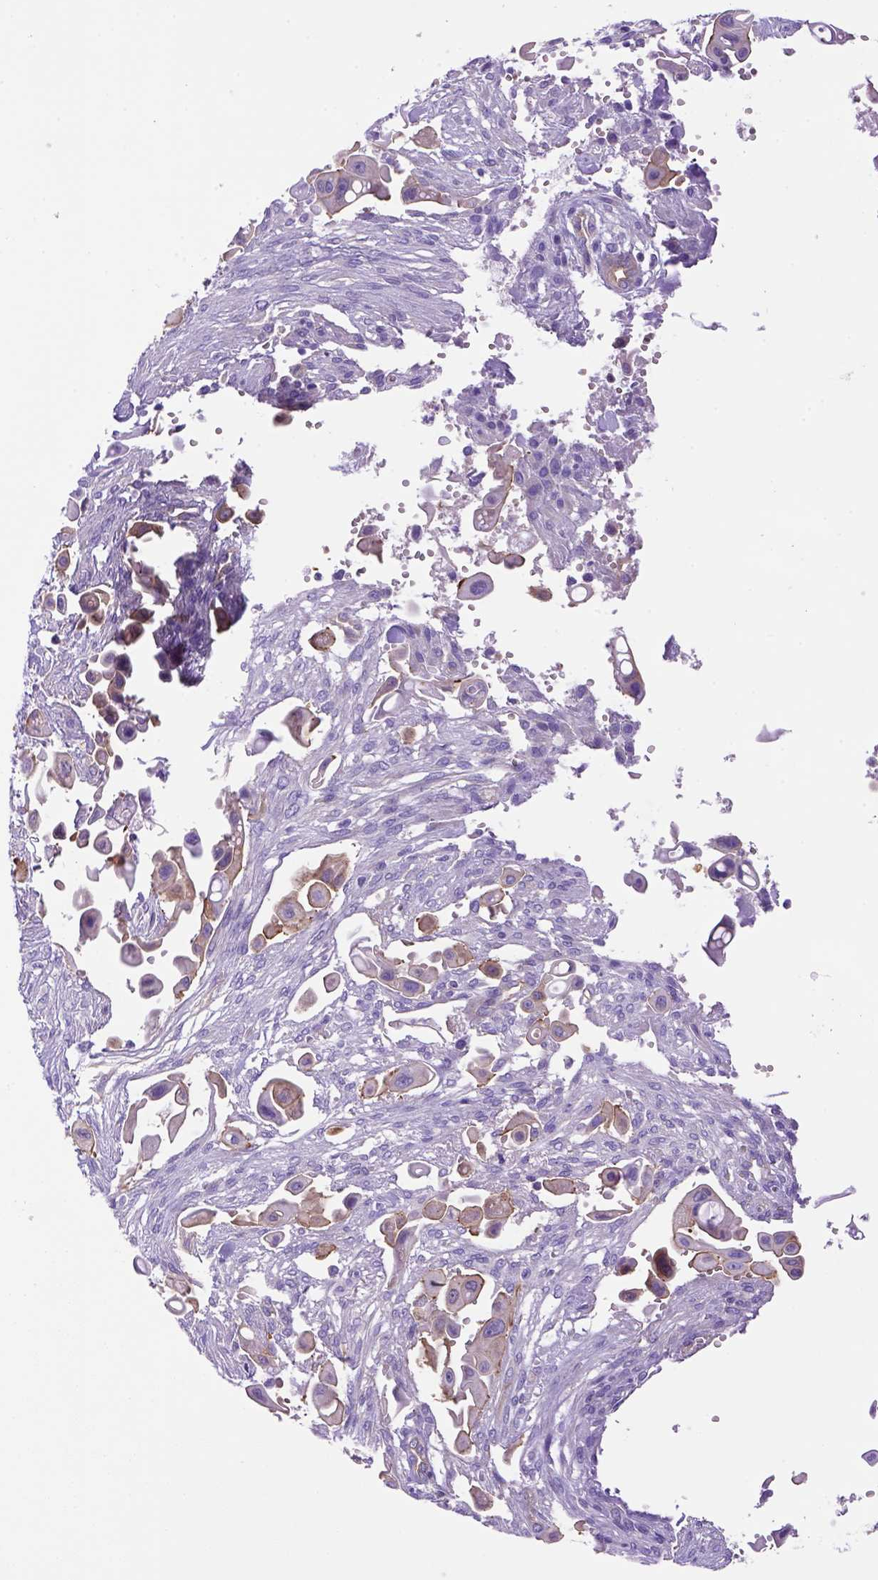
{"staining": {"intensity": "moderate", "quantity": ">75%", "location": "cytoplasmic/membranous"}, "tissue": "pancreatic cancer", "cell_type": "Tumor cells", "image_type": "cancer", "snomed": [{"axis": "morphology", "description": "Adenocarcinoma, NOS"}, {"axis": "topography", "description": "Pancreas"}], "caption": "IHC histopathology image of human pancreatic cancer (adenocarcinoma) stained for a protein (brown), which displays medium levels of moderate cytoplasmic/membranous expression in approximately >75% of tumor cells.", "gene": "PEX12", "patient": {"sex": "male", "age": 50}}